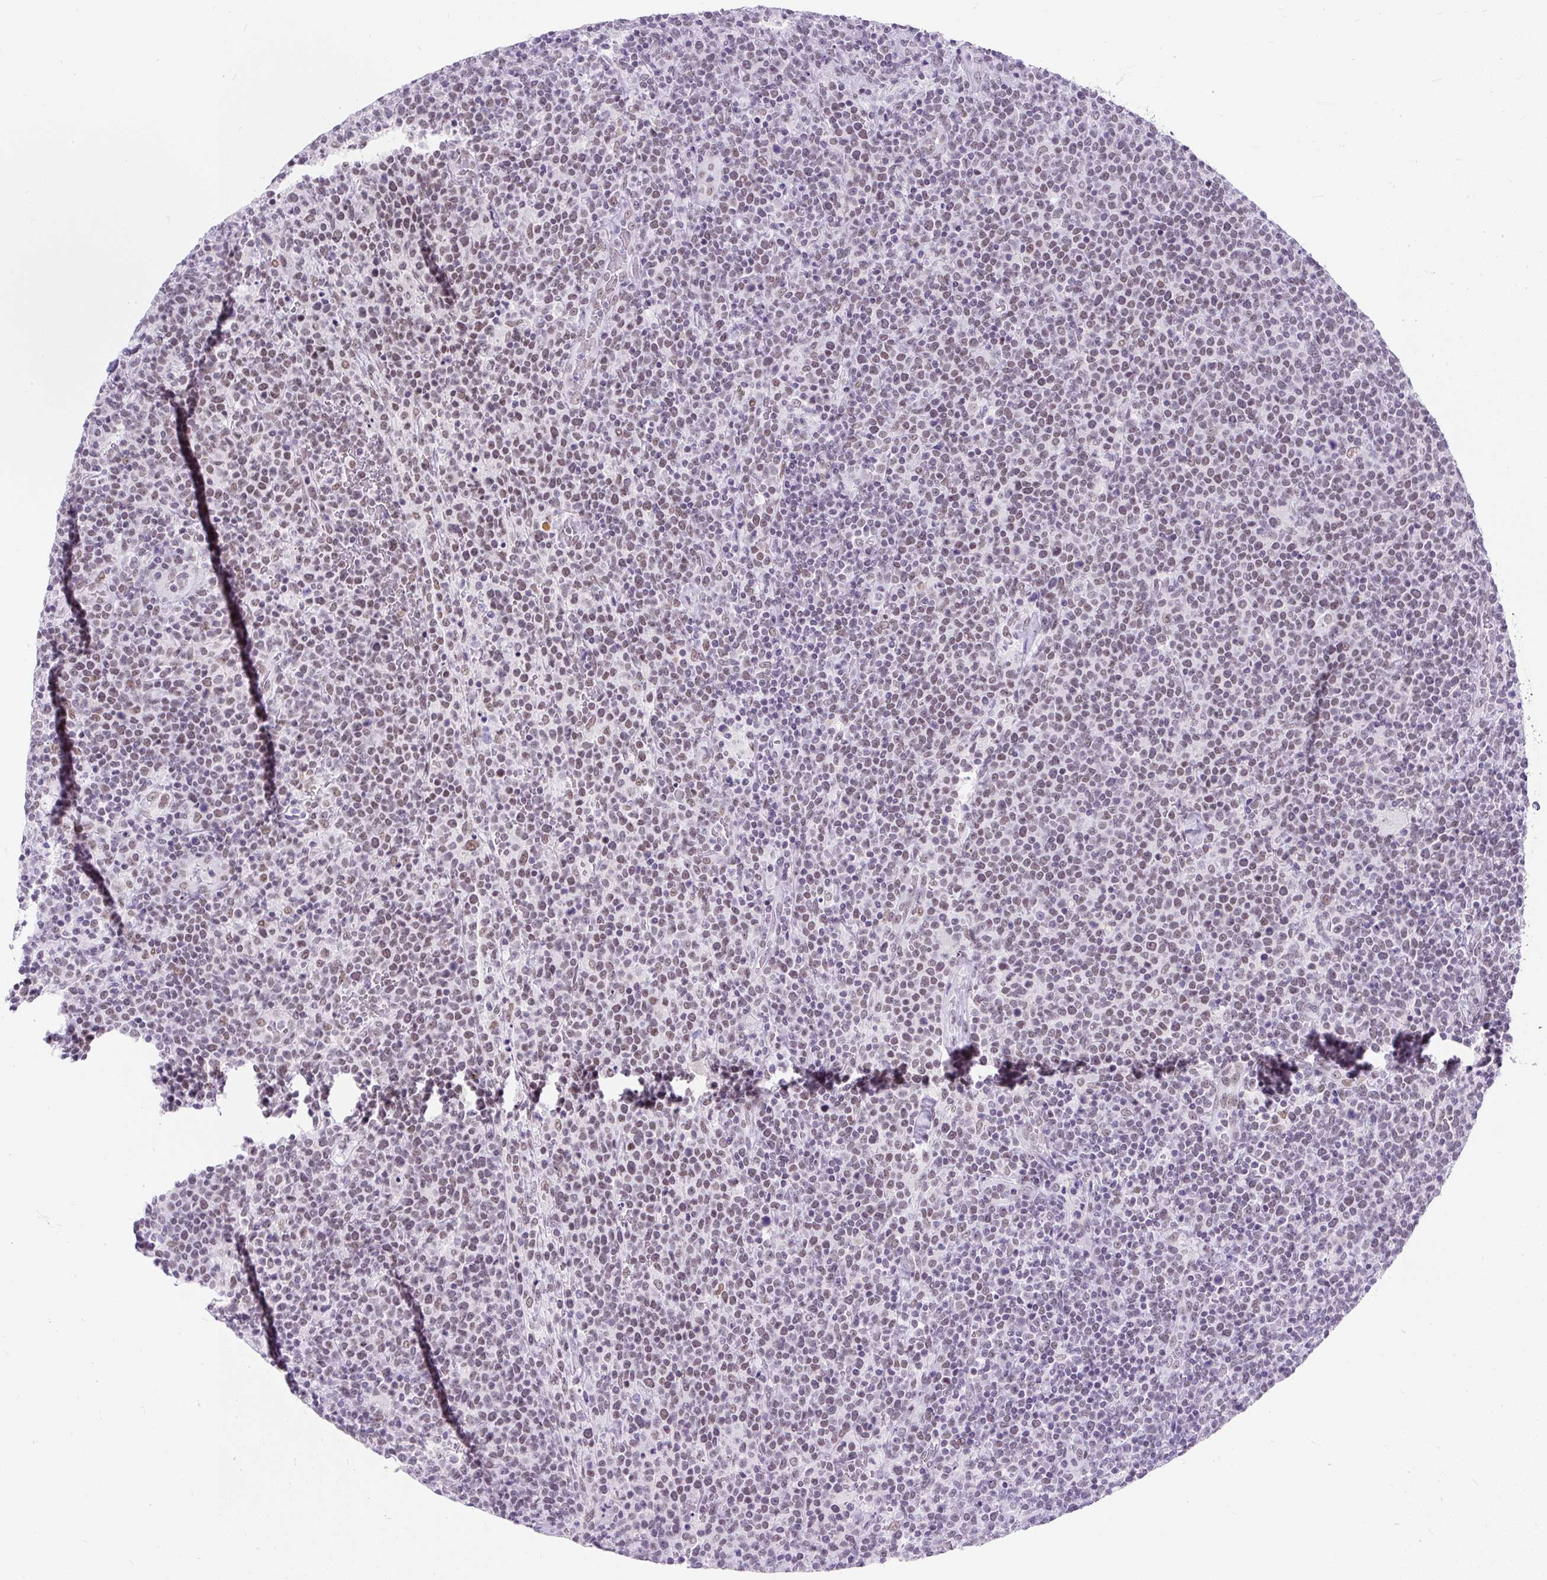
{"staining": {"intensity": "moderate", "quantity": "25%-75%", "location": "nuclear"}, "tissue": "lymphoma", "cell_type": "Tumor cells", "image_type": "cancer", "snomed": [{"axis": "morphology", "description": "Malignant lymphoma, non-Hodgkin's type, High grade"}, {"axis": "topography", "description": "Lymph node"}], "caption": "Immunohistochemical staining of human lymphoma displays medium levels of moderate nuclear staining in approximately 25%-75% of tumor cells.", "gene": "PLCXD2", "patient": {"sex": "male", "age": 61}}